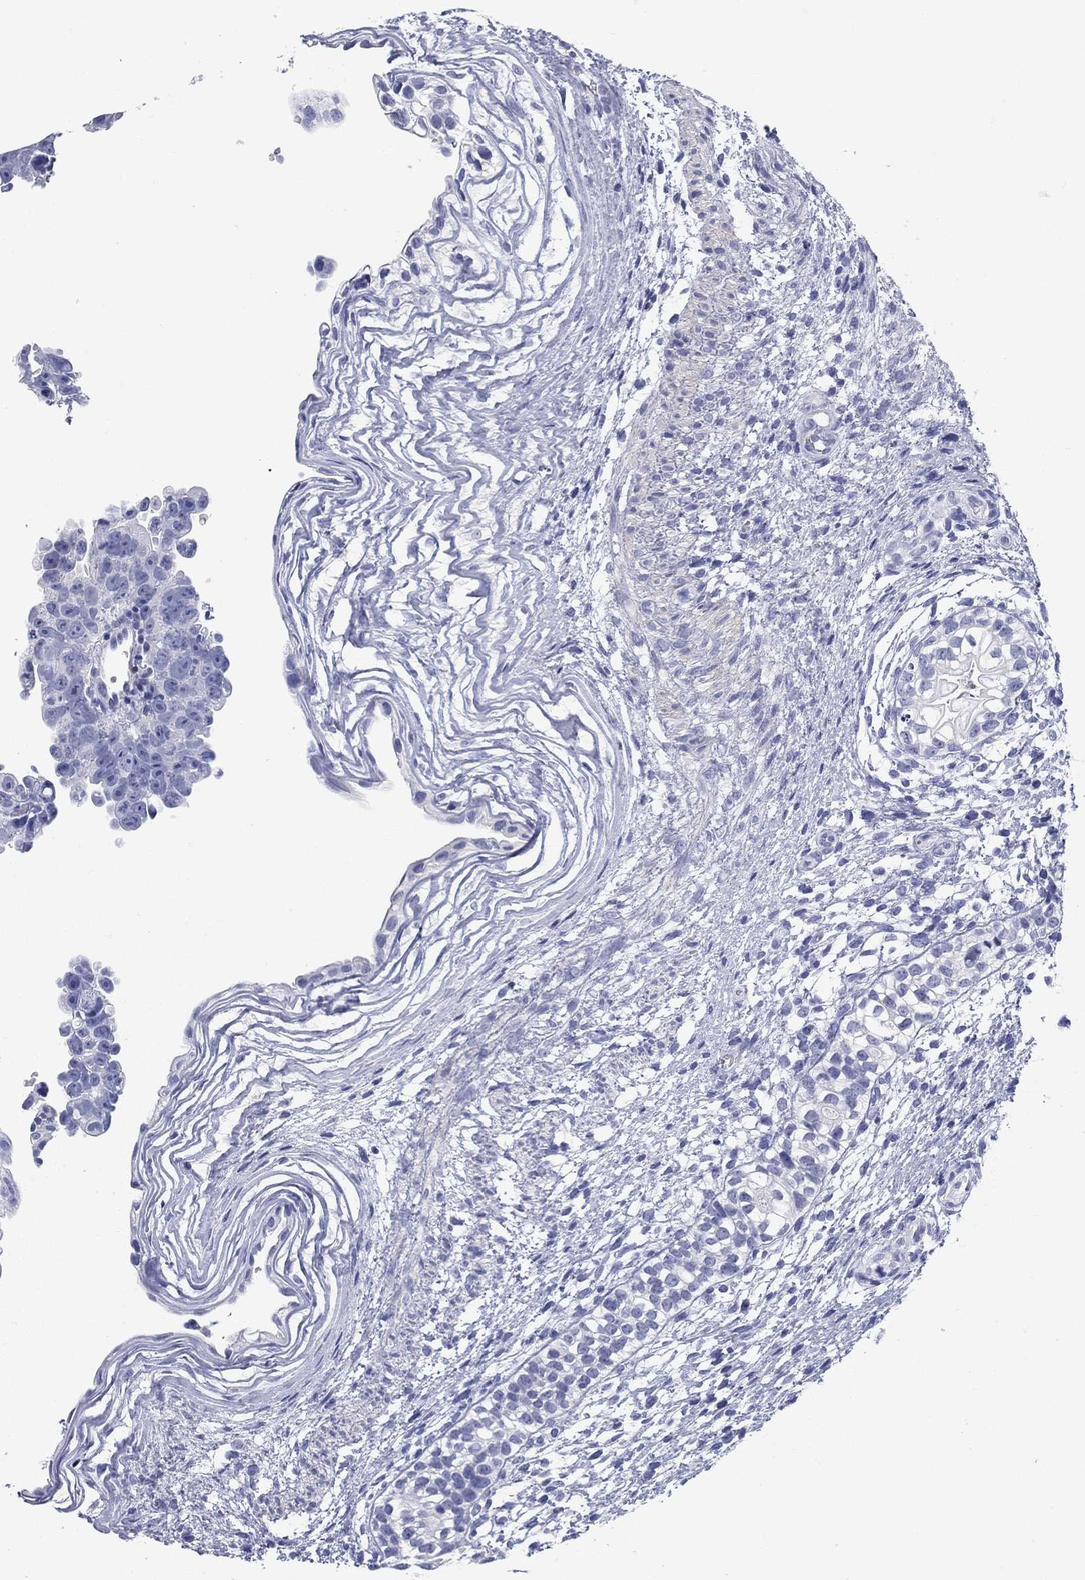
{"staining": {"intensity": "negative", "quantity": "none", "location": "none"}, "tissue": "testis cancer", "cell_type": "Tumor cells", "image_type": "cancer", "snomed": [{"axis": "morphology", "description": "Normal tissue, NOS"}, {"axis": "morphology", "description": "Carcinoma, Embryonal, NOS"}, {"axis": "topography", "description": "Testis"}, {"axis": "topography", "description": "Epididymis"}], "caption": "Embryonal carcinoma (testis) was stained to show a protein in brown. There is no significant positivity in tumor cells. (DAB immunohistochemistry visualized using brightfield microscopy, high magnification).", "gene": "CD79B", "patient": {"sex": "male", "age": 24}}